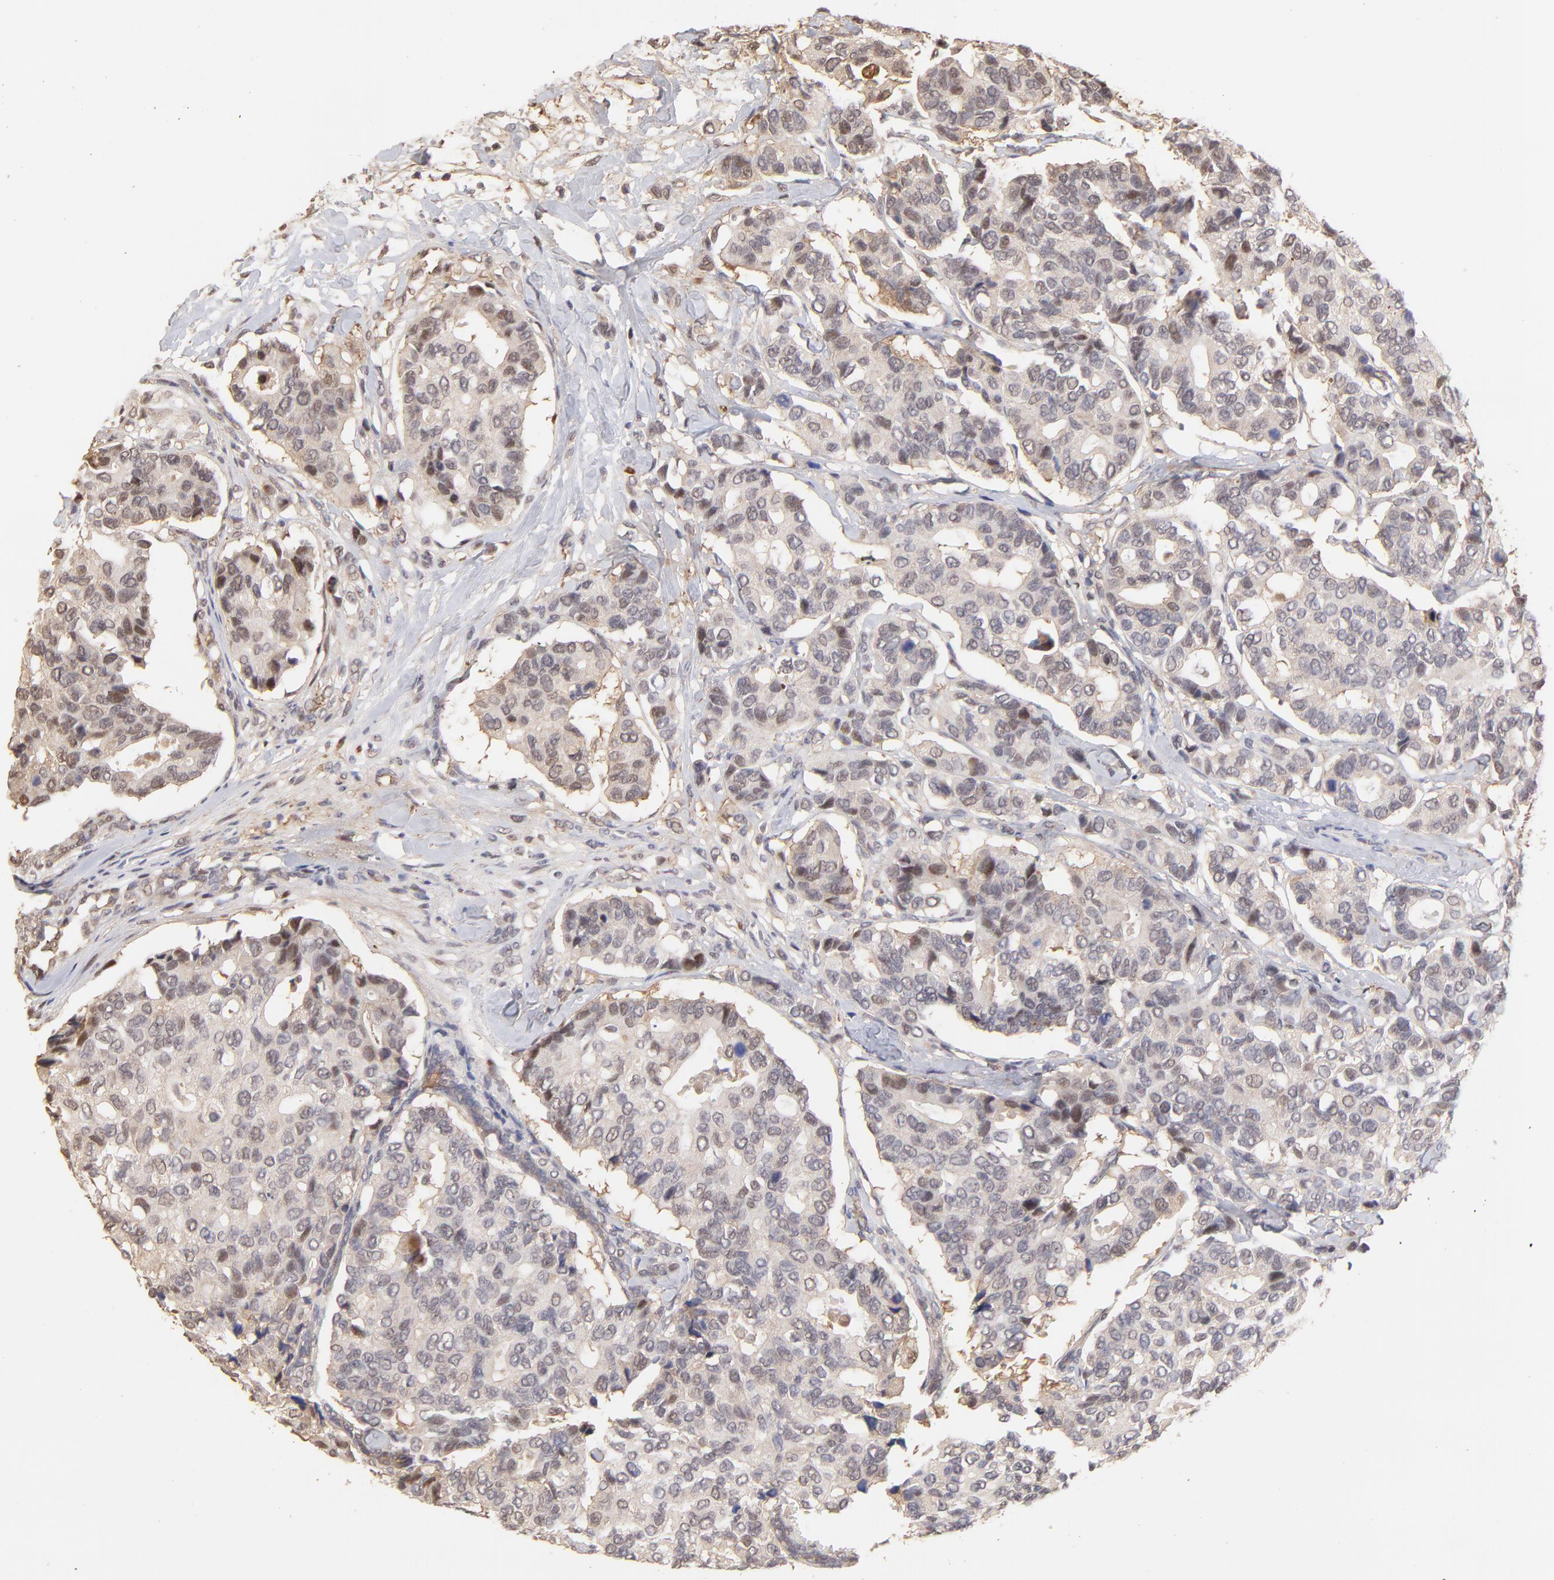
{"staining": {"intensity": "weak", "quantity": "25%-75%", "location": "cytoplasmic/membranous,nuclear"}, "tissue": "breast cancer", "cell_type": "Tumor cells", "image_type": "cancer", "snomed": [{"axis": "morphology", "description": "Duct carcinoma"}, {"axis": "topography", "description": "Breast"}], "caption": "Immunohistochemical staining of human breast cancer exhibits weak cytoplasmic/membranous and nuclear protein expression in about 25%-75% of tumor cells.", "gene": "PSMD14", "patient": {"sex": "female", "age": 69}}